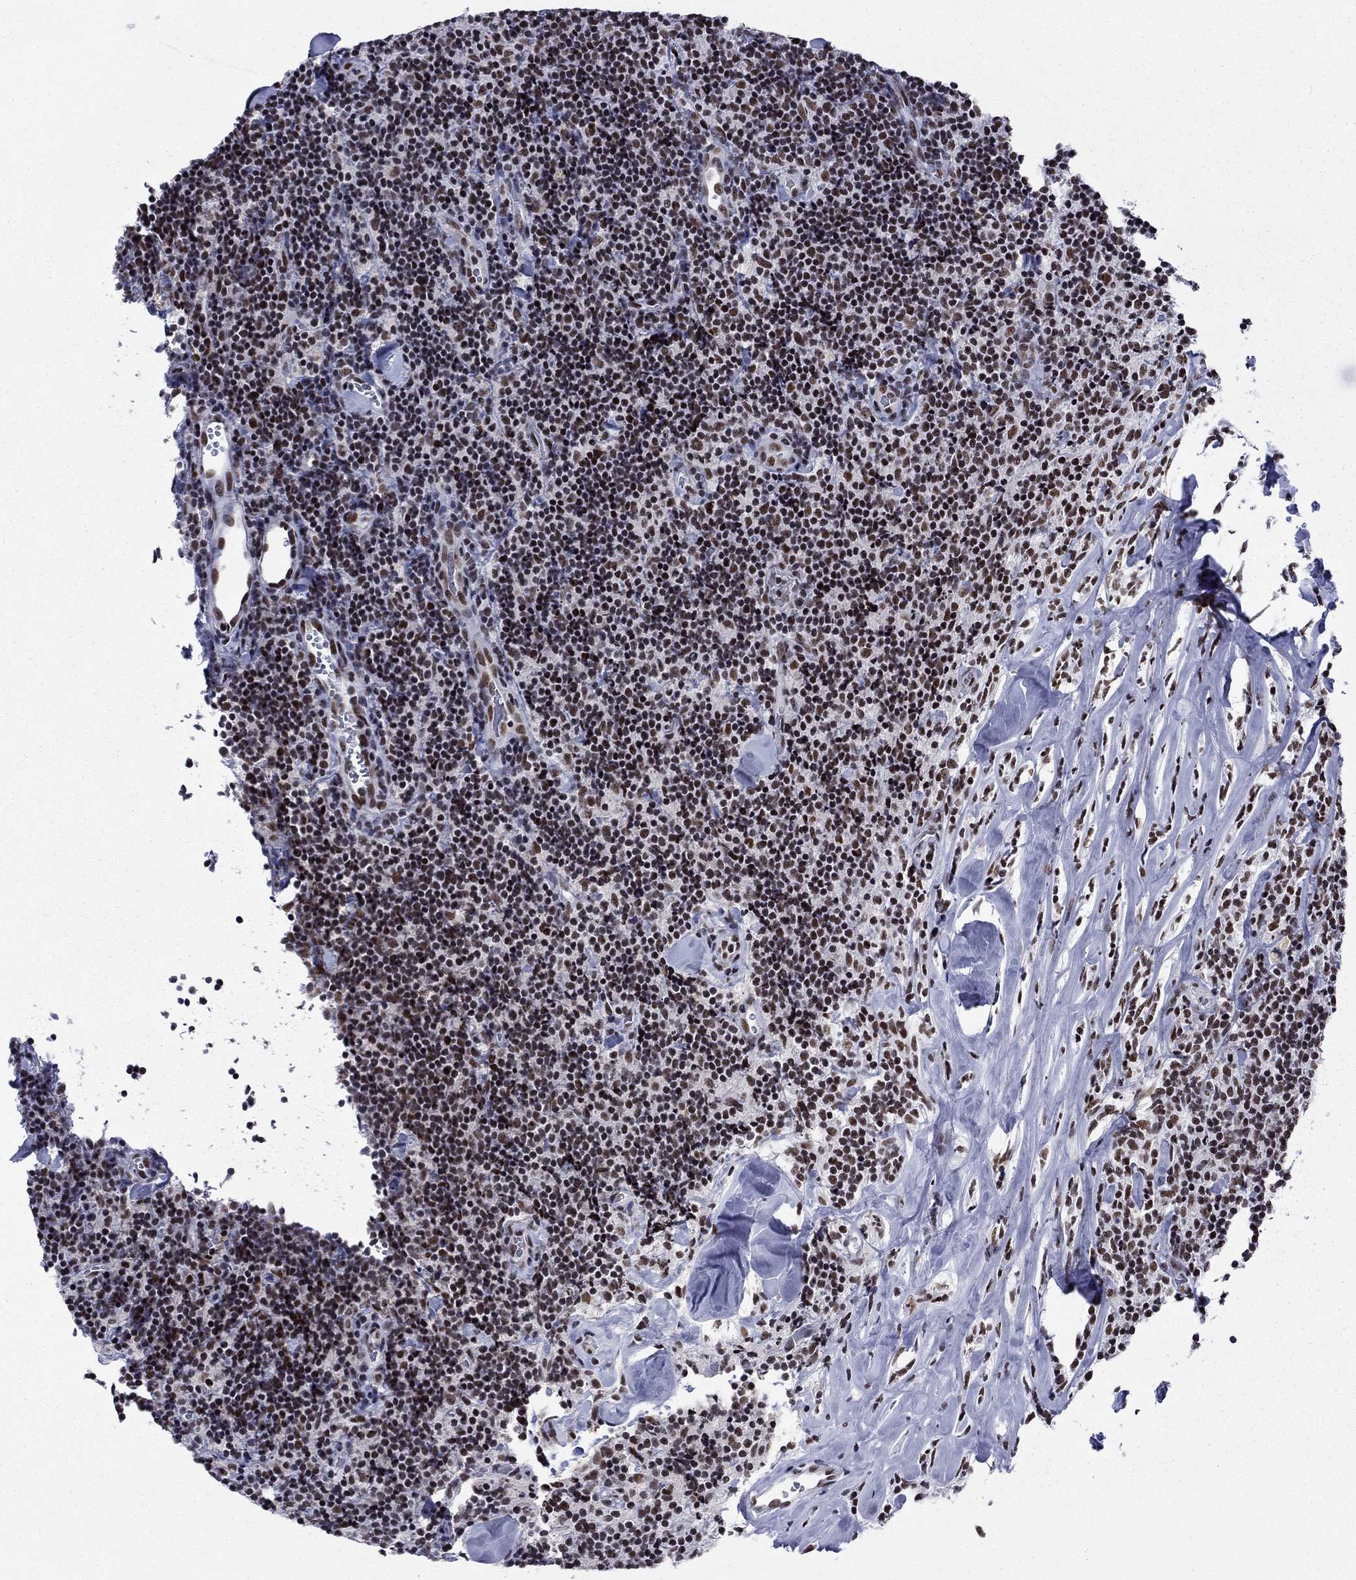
{"staining": {"intensity": "moderate", "quantity": "25%-75%", "location": "nuclear"}, "tissue": "lymphoma", "cell_type": "Tumor cells", "image_type": "cancer", "snomed": [{"axis": "morphology", "description": "Malignant lymphoma, non-Hodgkin's type, Low grade"}, {"axis": "topography", "description": "Lymph node"}], "caption": "A brown stain shows moderate nuclear staining of a protein in lymphoma tumor cells.", "gene": "ETV5", "patient": {"sex": "female", "age": 56}}